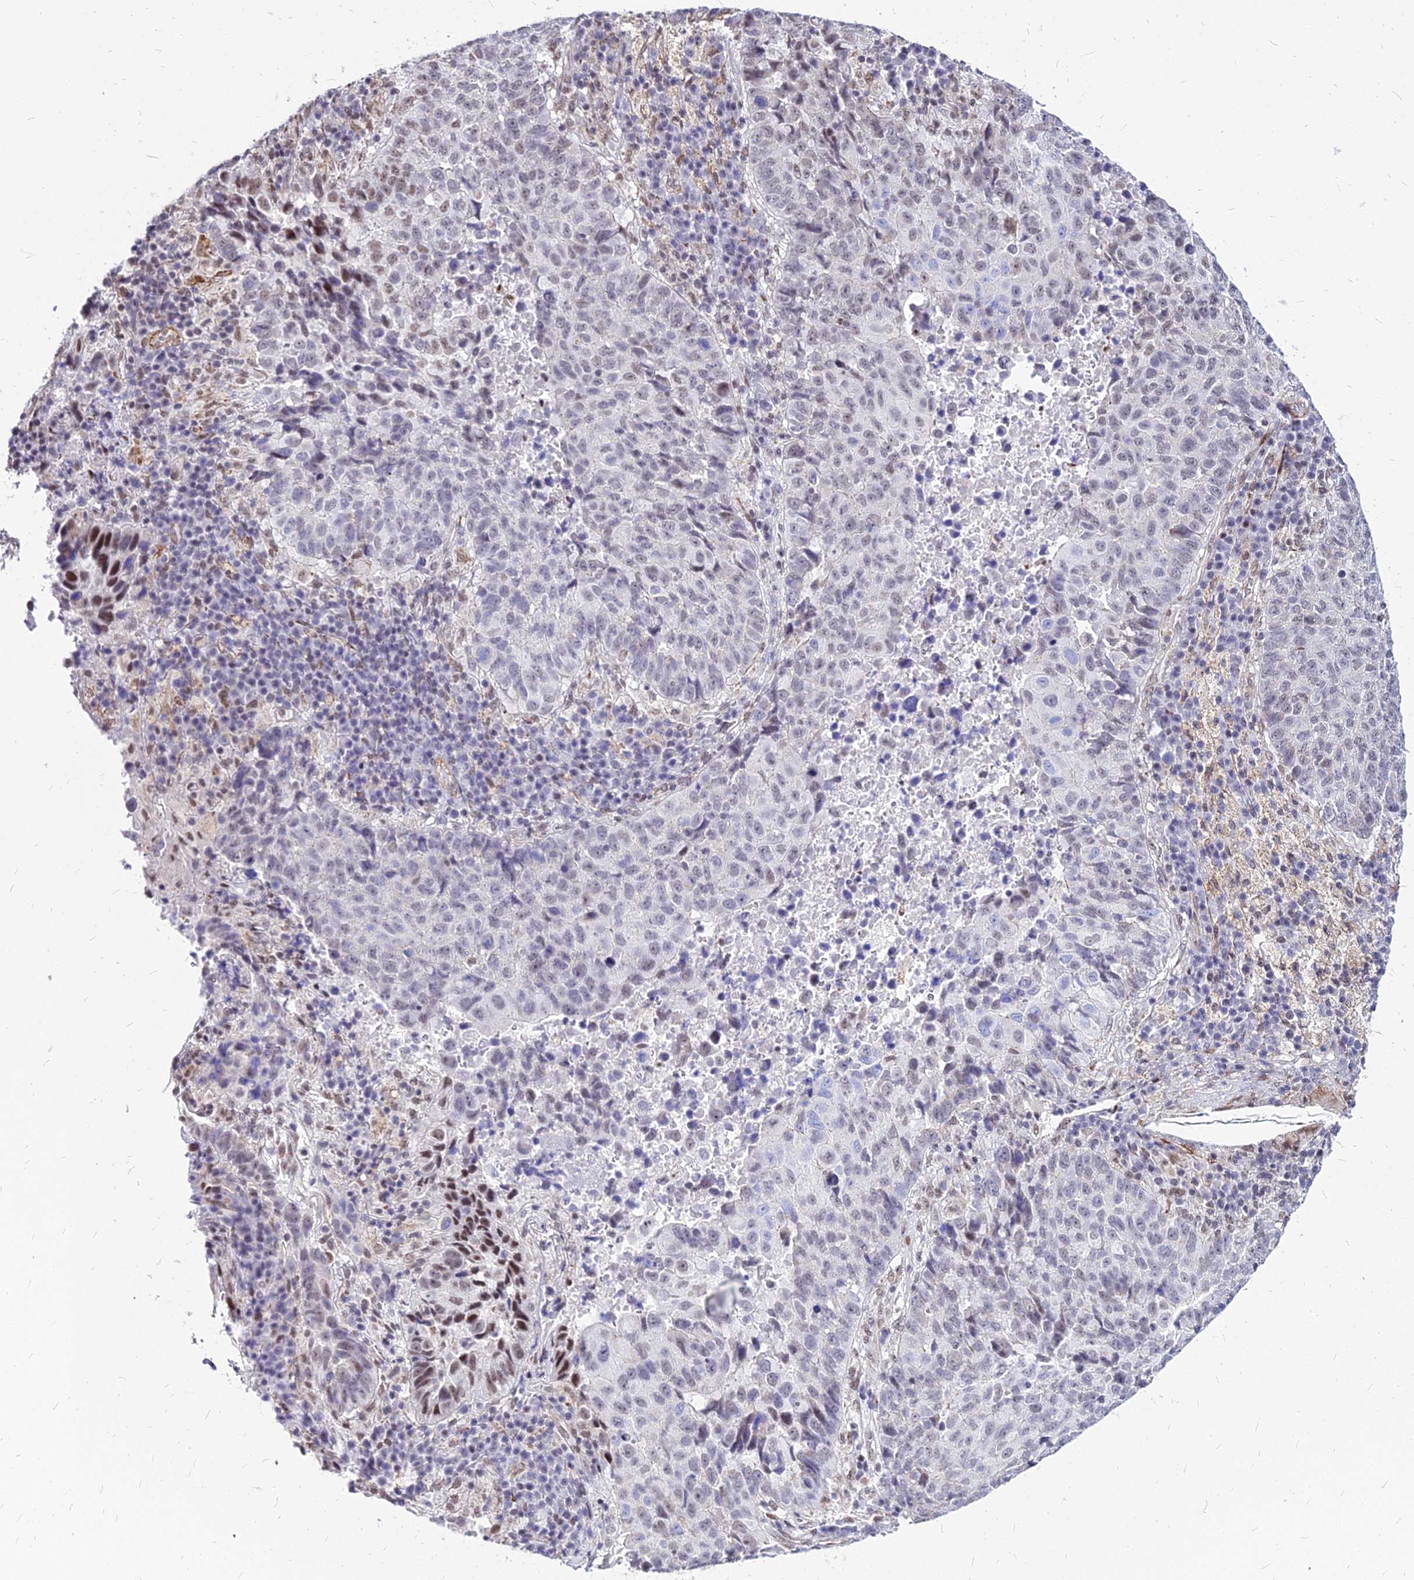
{"staining": {"intensity": "moderate", "quantity": "<25%", "location": "nuclear"}, "tissue": "lung cancer", "cell_type": "Tumor cells", "image_type": "cancer", "snomed": [{"axis": "morphology", "description": "Squamous cell carcinoma, NOS"}, {"axis": "topography", "description": "Lung"}], "caption": "This is a histology image of immunohistochemistry staining of lung cancer (squamous cell carcinoma), which shows moderate expression in the nuclear of tumor cells.", "gene": "FDX2", "patient": {"sex": "male", "age": 73}}